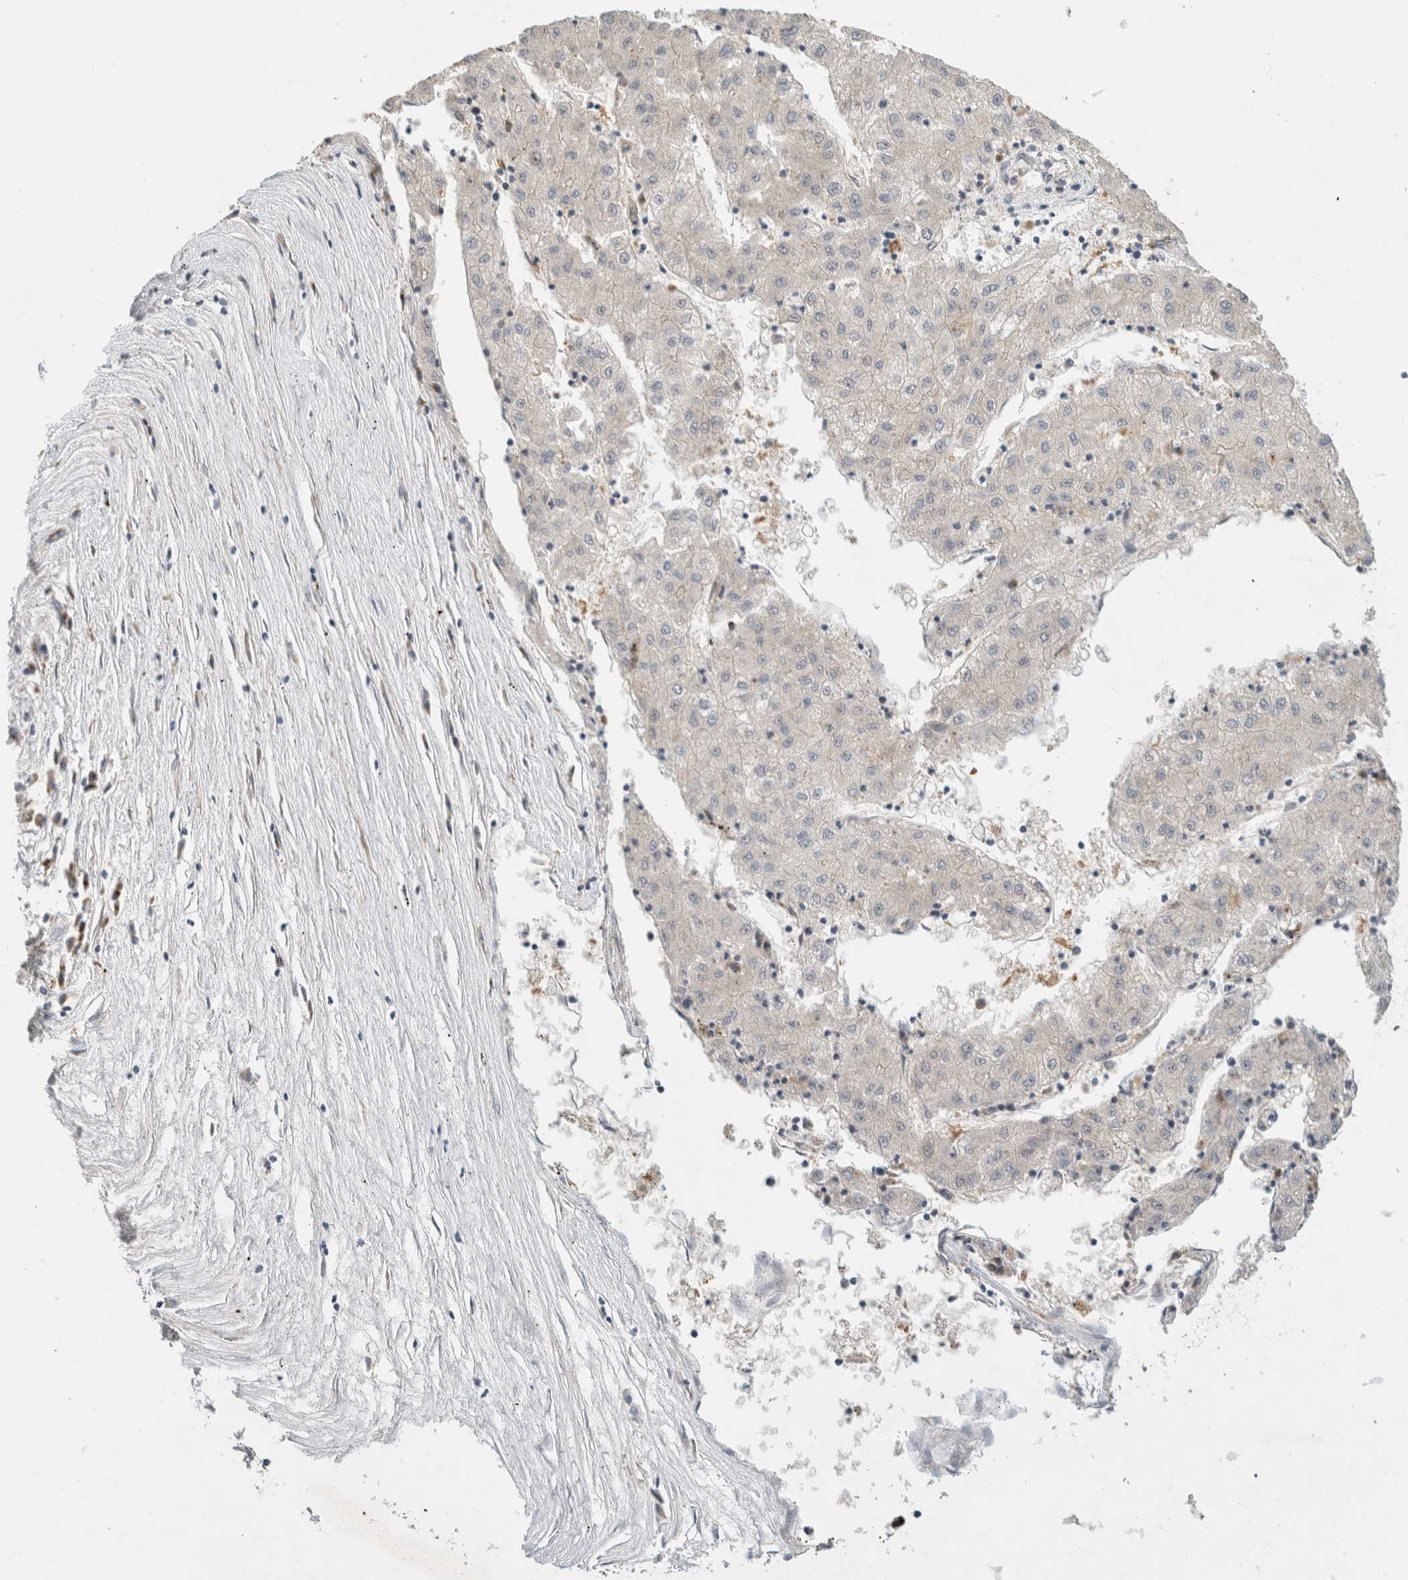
{"staining": {"intensity": "negative", "quantity": "none", "location": "none"}, "tissue": "liver cancer", "cell_type": "Tumor cells", "image_type": "cancer", "snomed": [{"axis": "morphology", "description": "Carcinoma, Hepatocellular, NOS"}, {"axis": "topography", "description": "Liver"}], "caption": "A micrograph of hepatocellular carcinoma (liver) stained for a protein shows no brown staining in tumor cells.", "gene": "OTUD6B", "patient": {"sex": "male", "age": 72}}